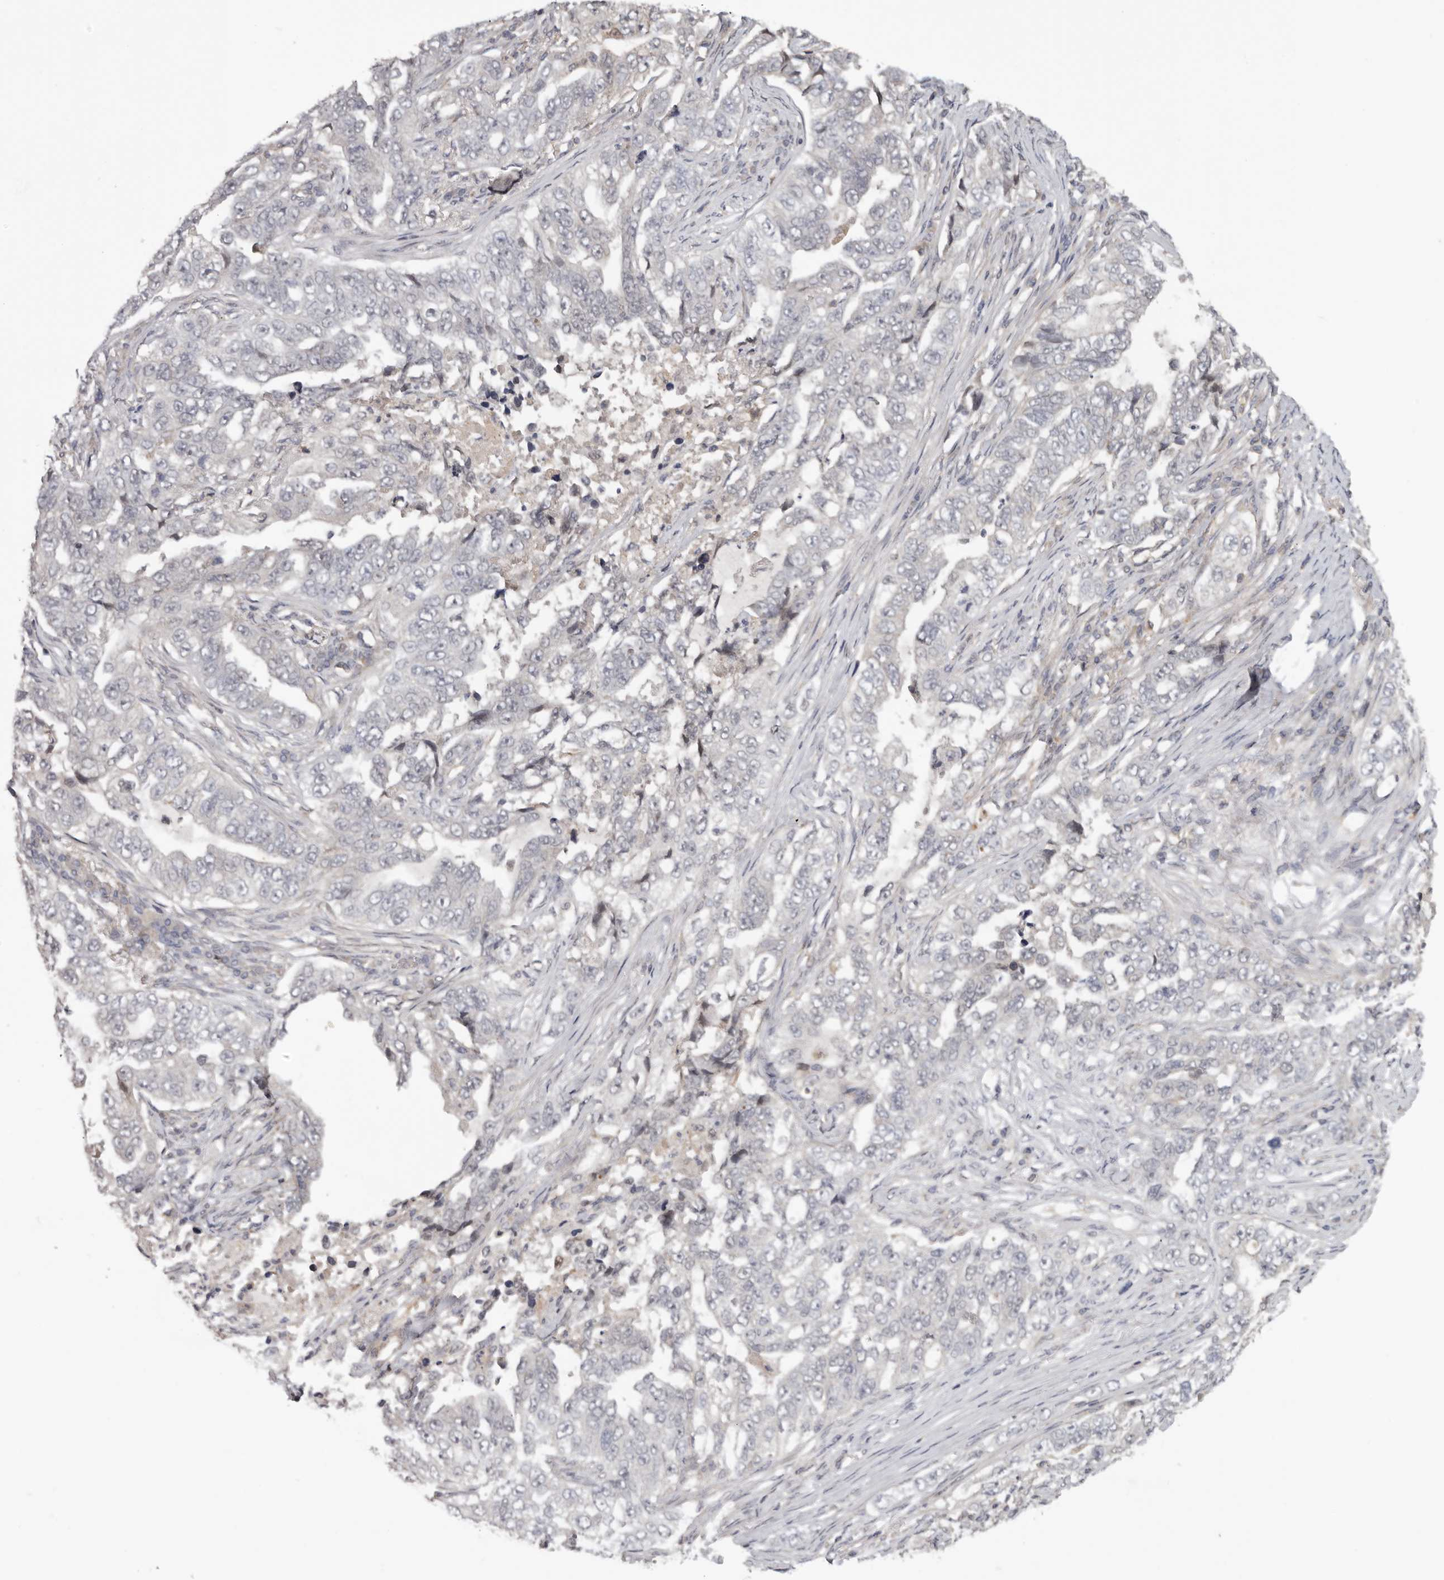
{"staining": {"intensity": "negative", "quantity": "none", "location": "none"}, "tissue": "lung cancer", "cell_type": "Tumor cells", "image_type": "cancer", "snomed": [{"axis": "morphology", "description": "Adenocarcinoma, NOS"}, {"axis": "topography", "description": "Lung"}], "caption": "An image of adenocarcinoma (lung) stained for a protein demonstrates no brown staining in tumor cells.", "gene": "ANKRD44", "patient": {"sex": "female", "age": 51}}